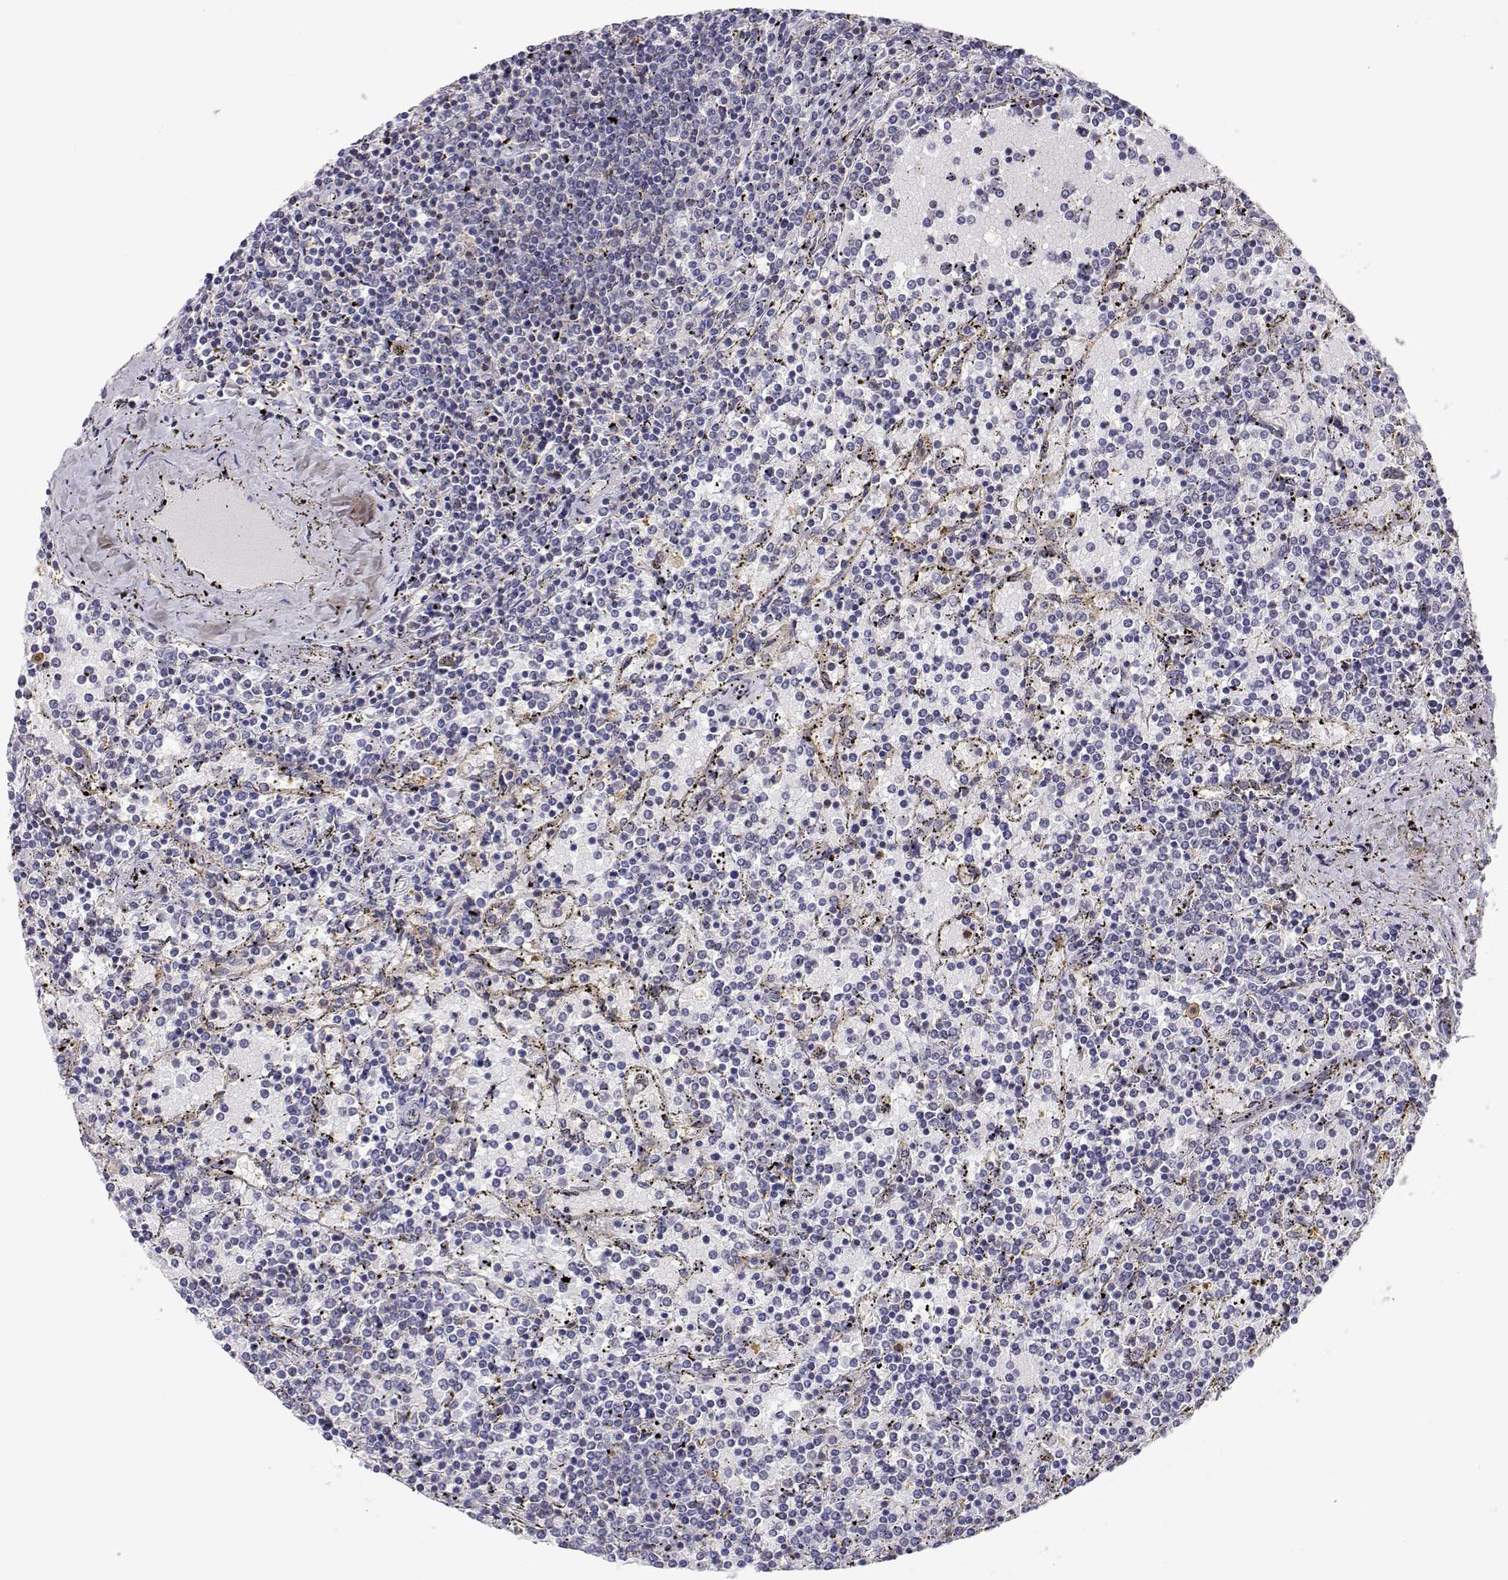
{"staining": {"intensity": "negative", "quantity": "none", "location": "none"}, "tissue": "lymphoma", "cell_type": "Tumor cells", "image_type": "cancer", "snomed": [{"axis": "morphology", "description": "Malignant lymphoma, non-Hodgkin's type, Low grade"}, {"axis": "topography", "description": "Spleen"}], "caption": "The micrograph displays no staining of tumor cells in lymphoma.", "gene": "ADA", "patient": {"sex": "female", "age": 77}}